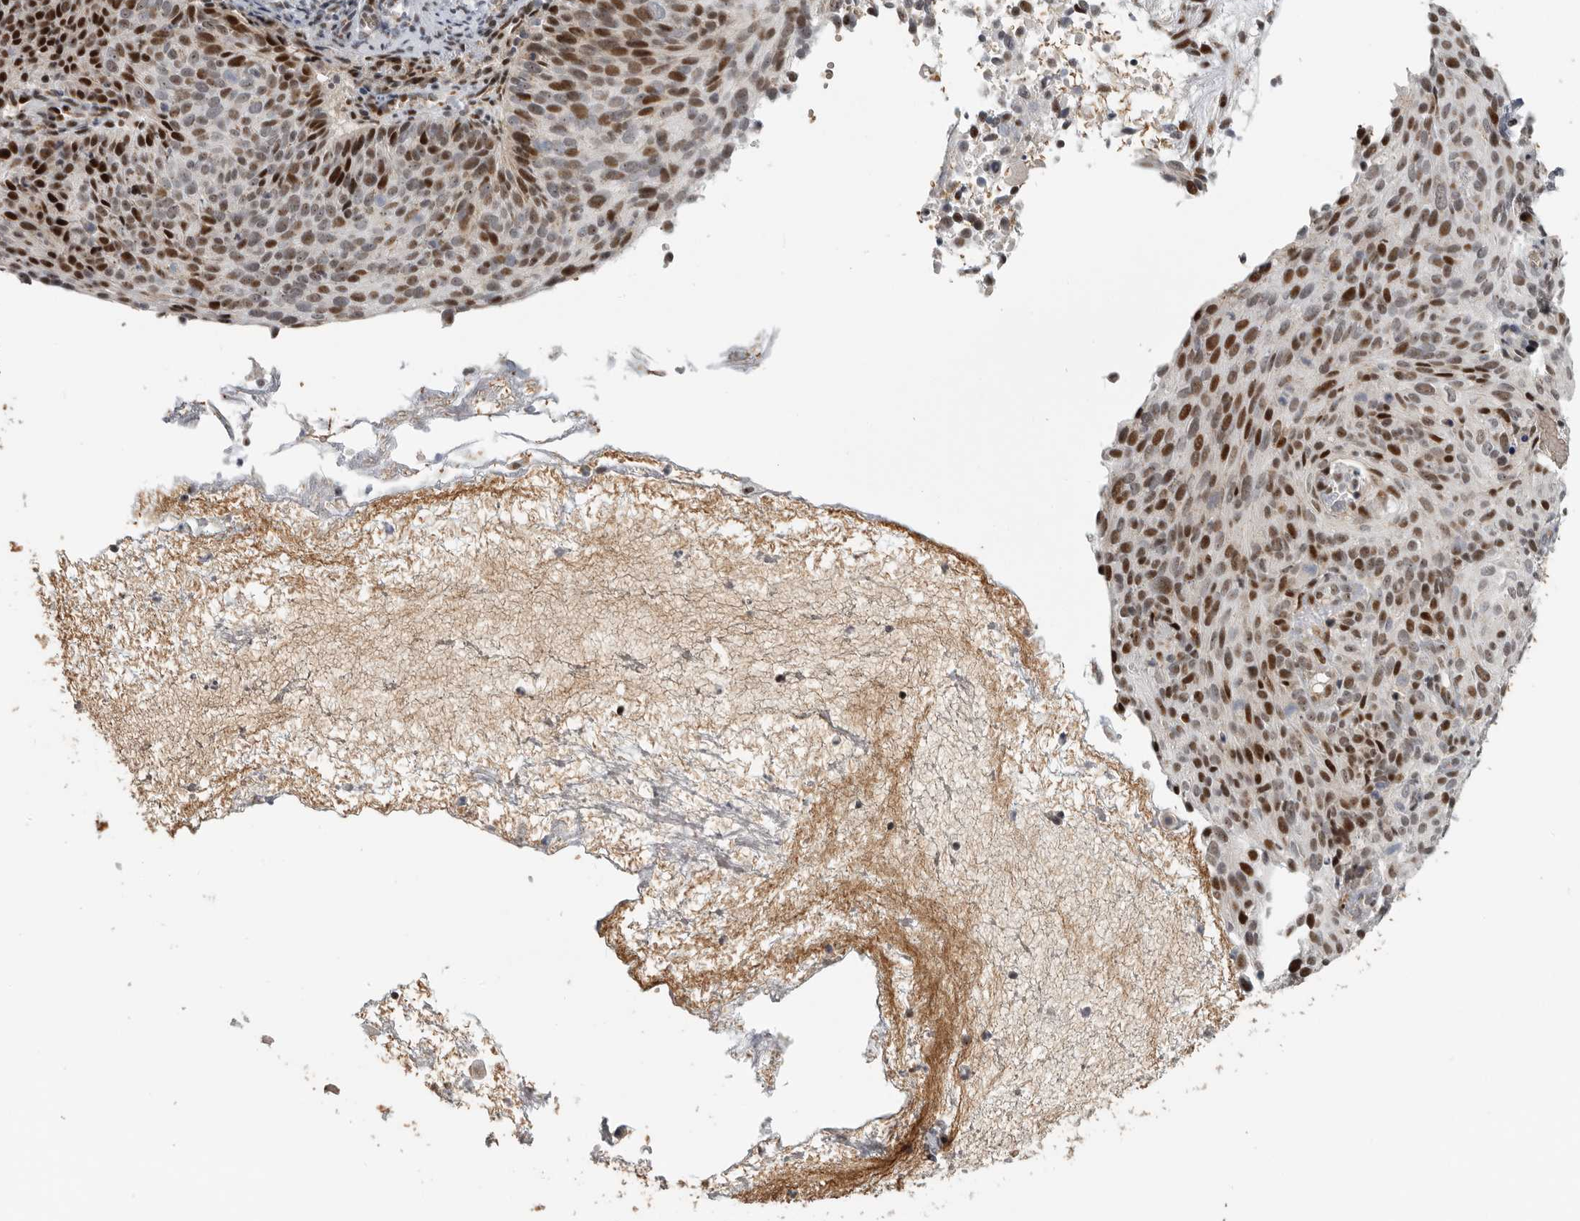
{"staining": {"intensity": "moderate", "quantity": "25%-75%", "location": "nuclear"}, "tissue": "cervical cancer", "cell_type": "Tumor cells", "image_type": "cancer", "snomed": [{"axis": "morphology", "description": "Squamous cell carcinoma, NOS"}, {"axis": "topography", "description": "Cervix"}], "caption": "Protein staining of cervical squamous cell carcinoma tissue reveals moderate nuclear positivity in approximately 25%-75% of tumor cells.", "gene": "PCMTD1", "patient": {"sex": "female", "age": 74}}